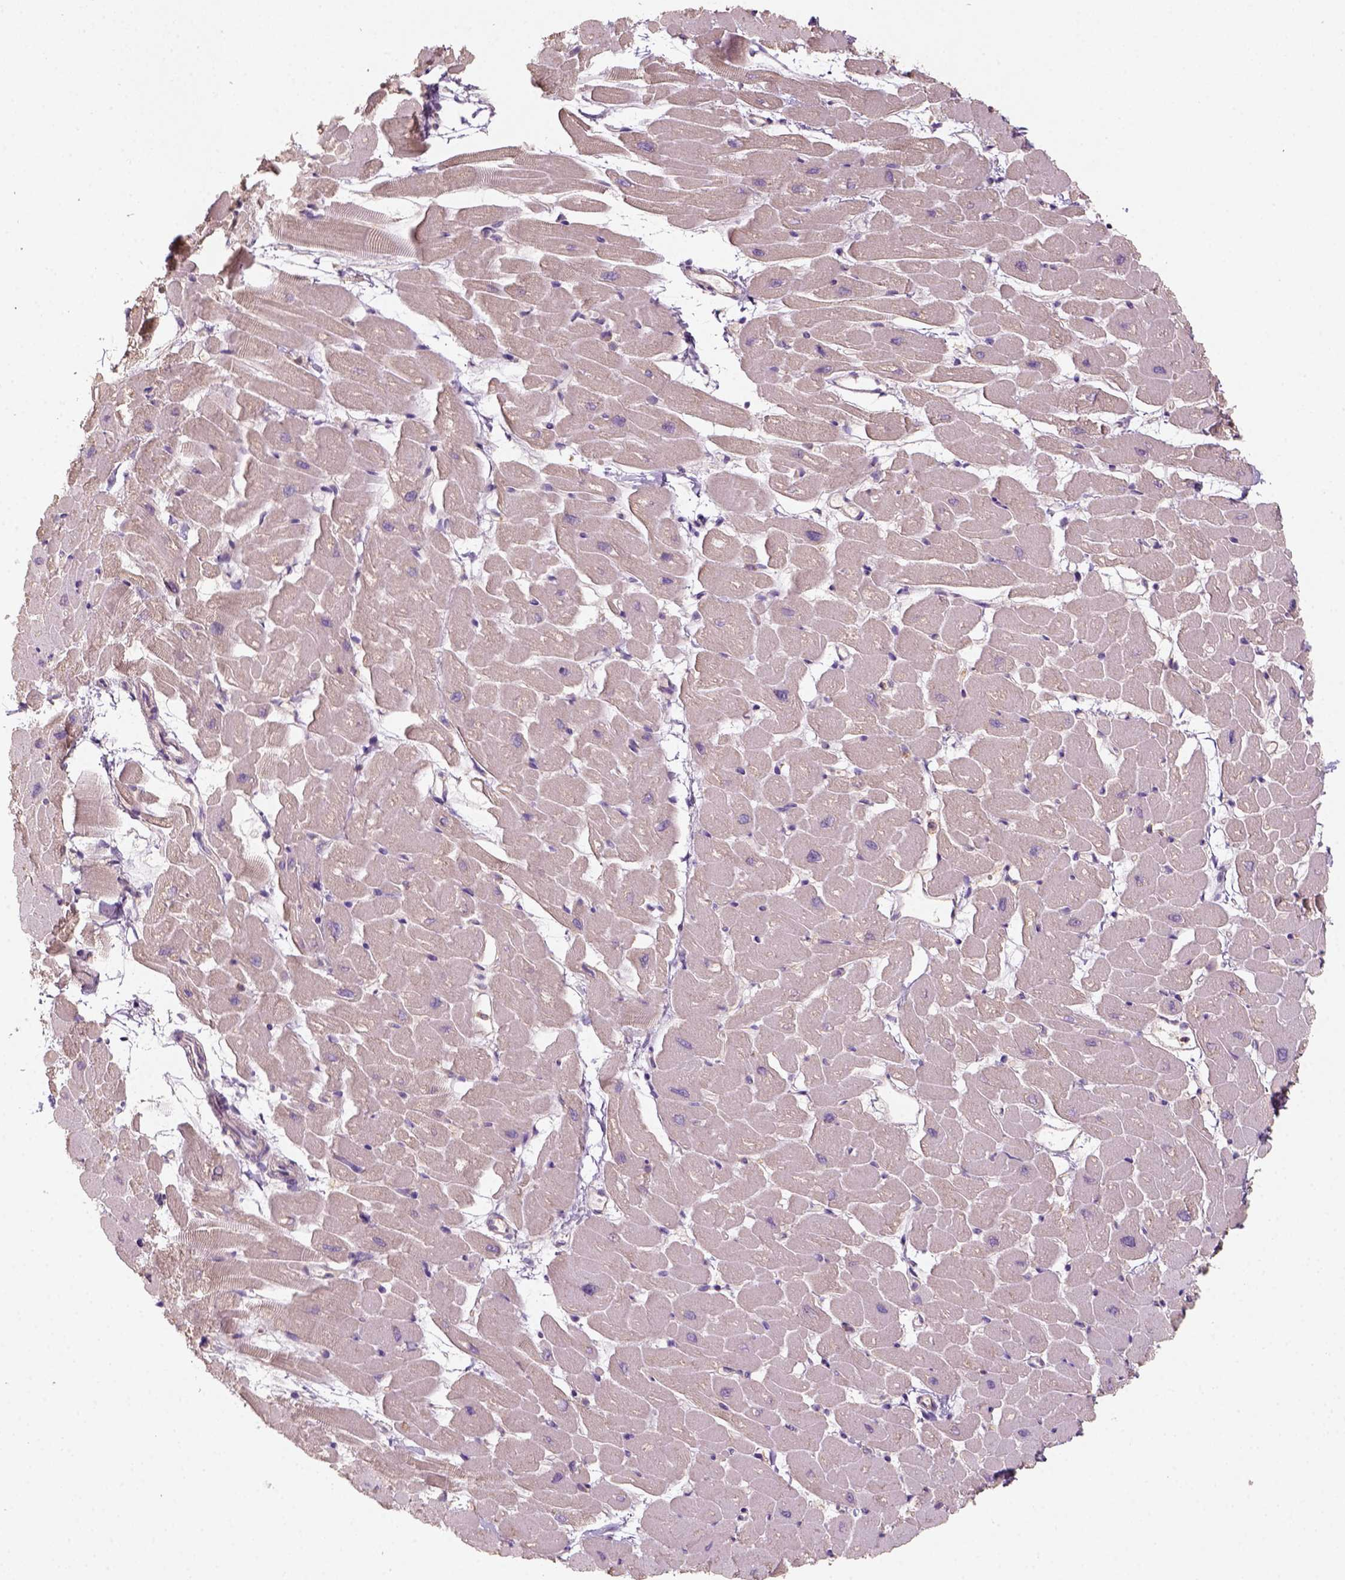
{"staining": {"intensity": "weak", "quantity": "<25%", "location": "cytoplasmic/membranous"}, "tissue": "heart muscle", "cell_type": "Cardiomyocytes", "image_type": "normal", "snomed": [{"axis": "morphology", "description": "Normal tissue, NOS"}, {"axis": "topography", "description": "Heart"}], "caption": "The image shows no significant positivity in cardiomyocytes of heart muscle. The staining was performed using DAB to visualize the protein expression in brown, while the nuclei were stained in blue with hematoxylin (Magnification: 20x).", "gene": "AQP9", "patient": {"sex": "male", "age": 57}}